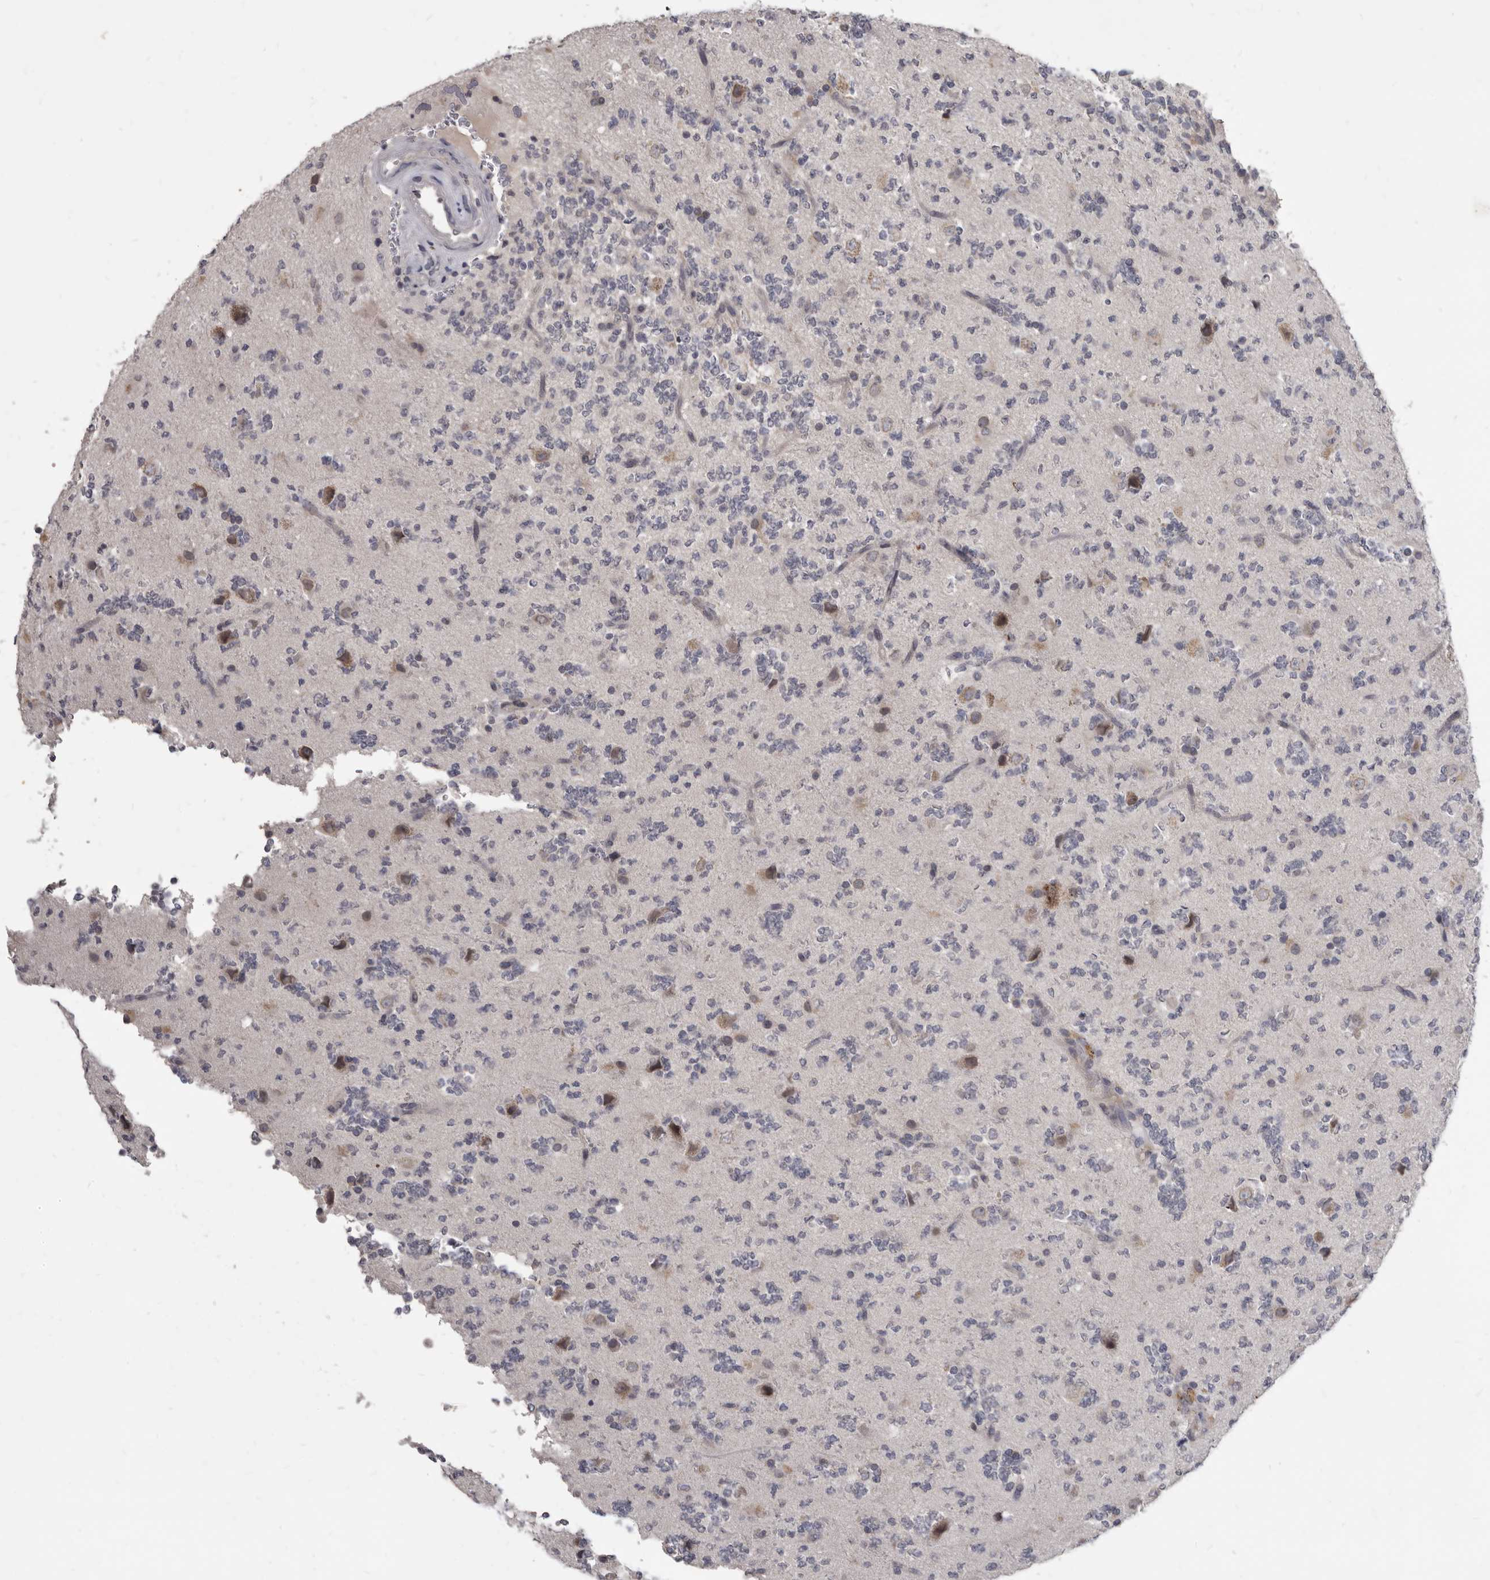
{"staining": {"intensity": "negative", "quantity": "none", "location": "none"}, "tissue": "glioma", "cell_type": "Tumor cells", "image_type": "cancer", "snomed": [{"axis": "morphology", "description": "Glioma, malignant, High grade"}, {"axis": "topography", "description": "Brain"}], "caption": "Protein analysis of glioma displays no significant expression in tumor cells.", "gene": "SULT1E1", "patient": {"sex": "female", "age": 62}}